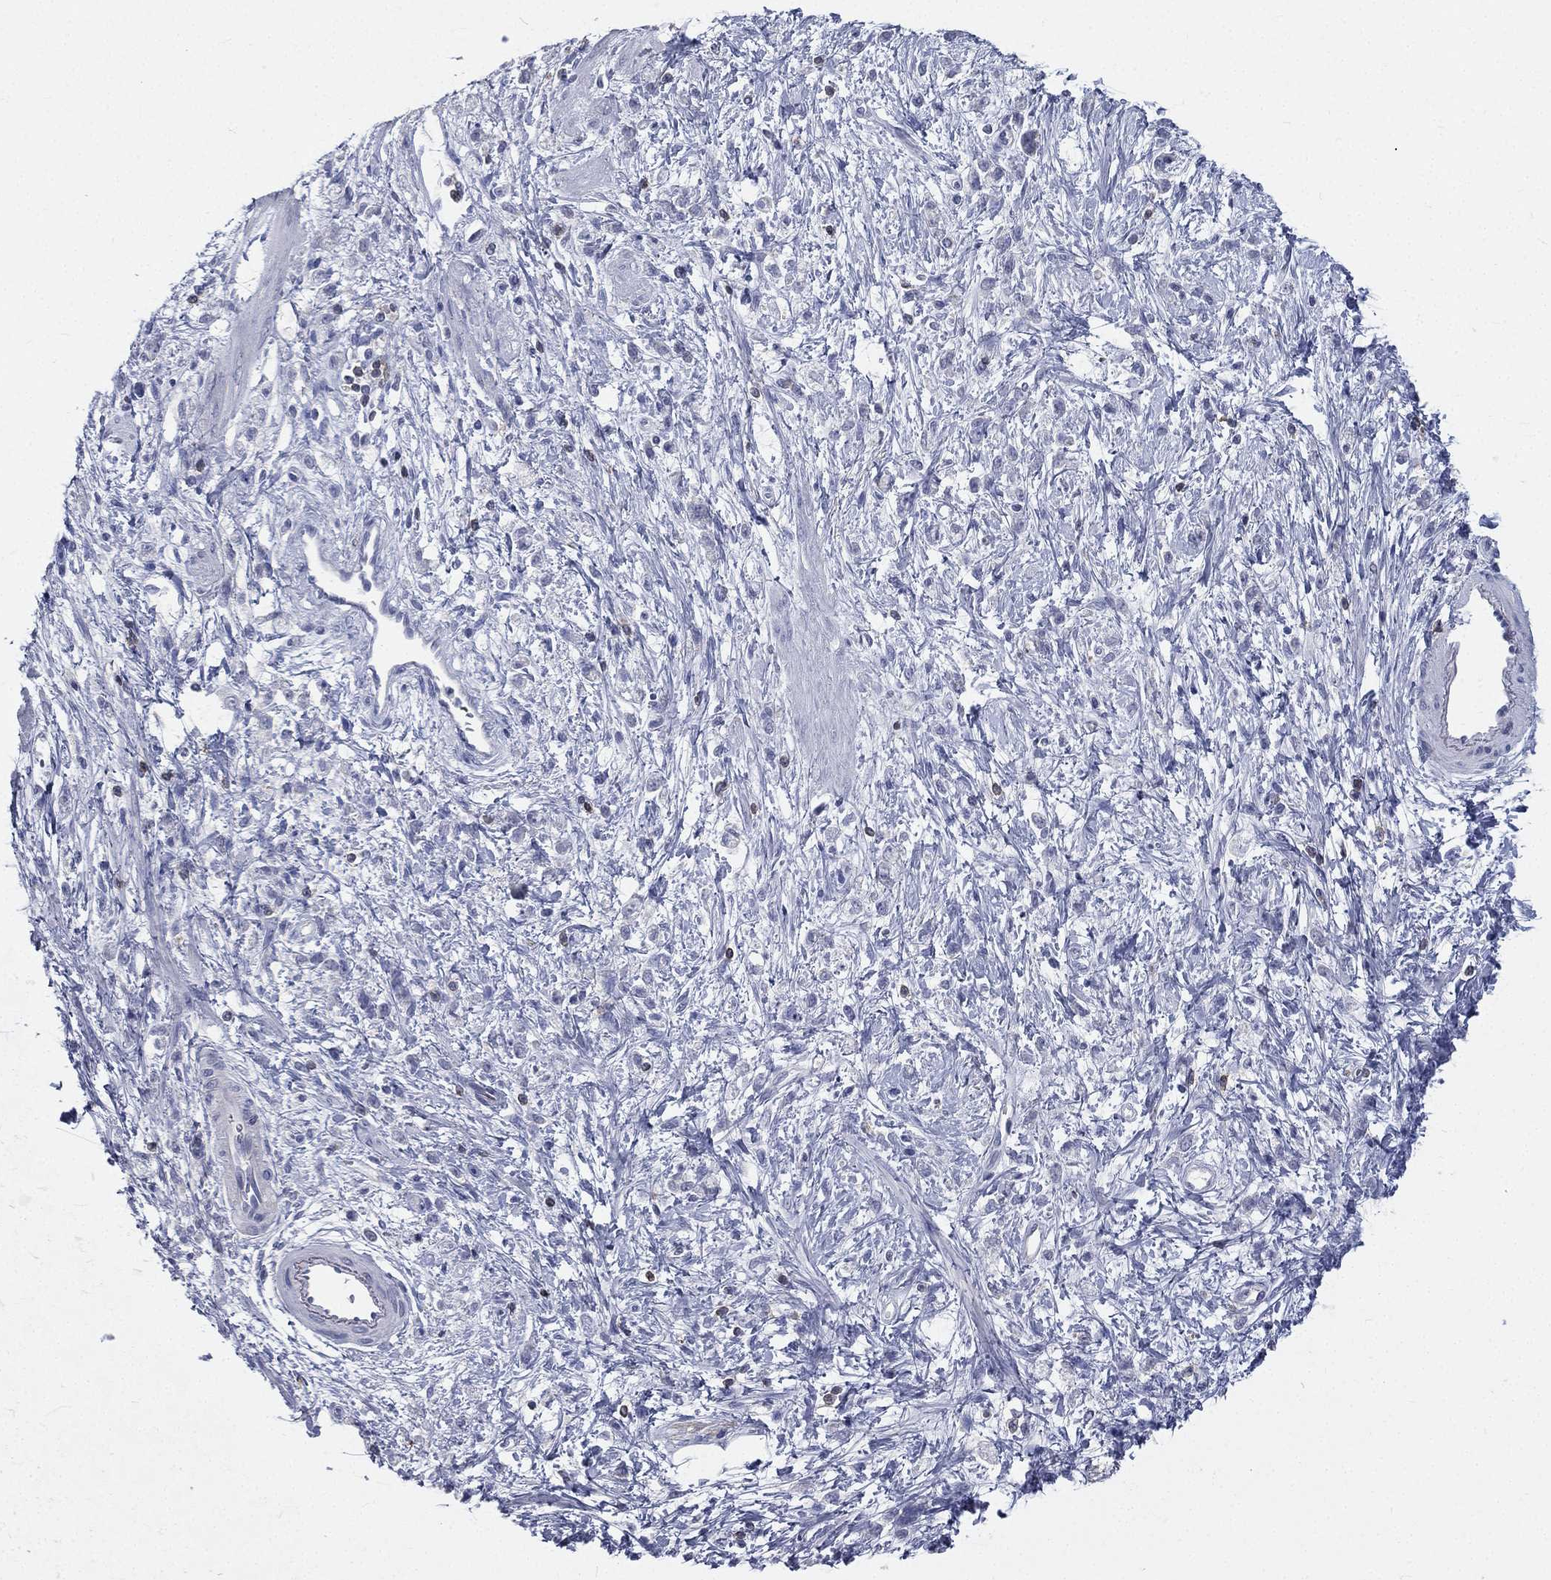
{"staining": {"intensity": "negative", "quantity": "none", "location": "none"}, "tissue": "stomach cancer", "cell_type": "Tumor cells", "image_type": "cancer", "snomed": [{"axis": "morphology", "description": "Adenocarcinoma, NOS"}, {"axis": "topography", "description": "Stomach"}], "caption": "Stomach cancer (adenocarcinoma) stained for a protein using immunohistochemistry shows no expression tumor cells.", "gene": "CD3D", "patient": {"sex": "female", "age": 60}}